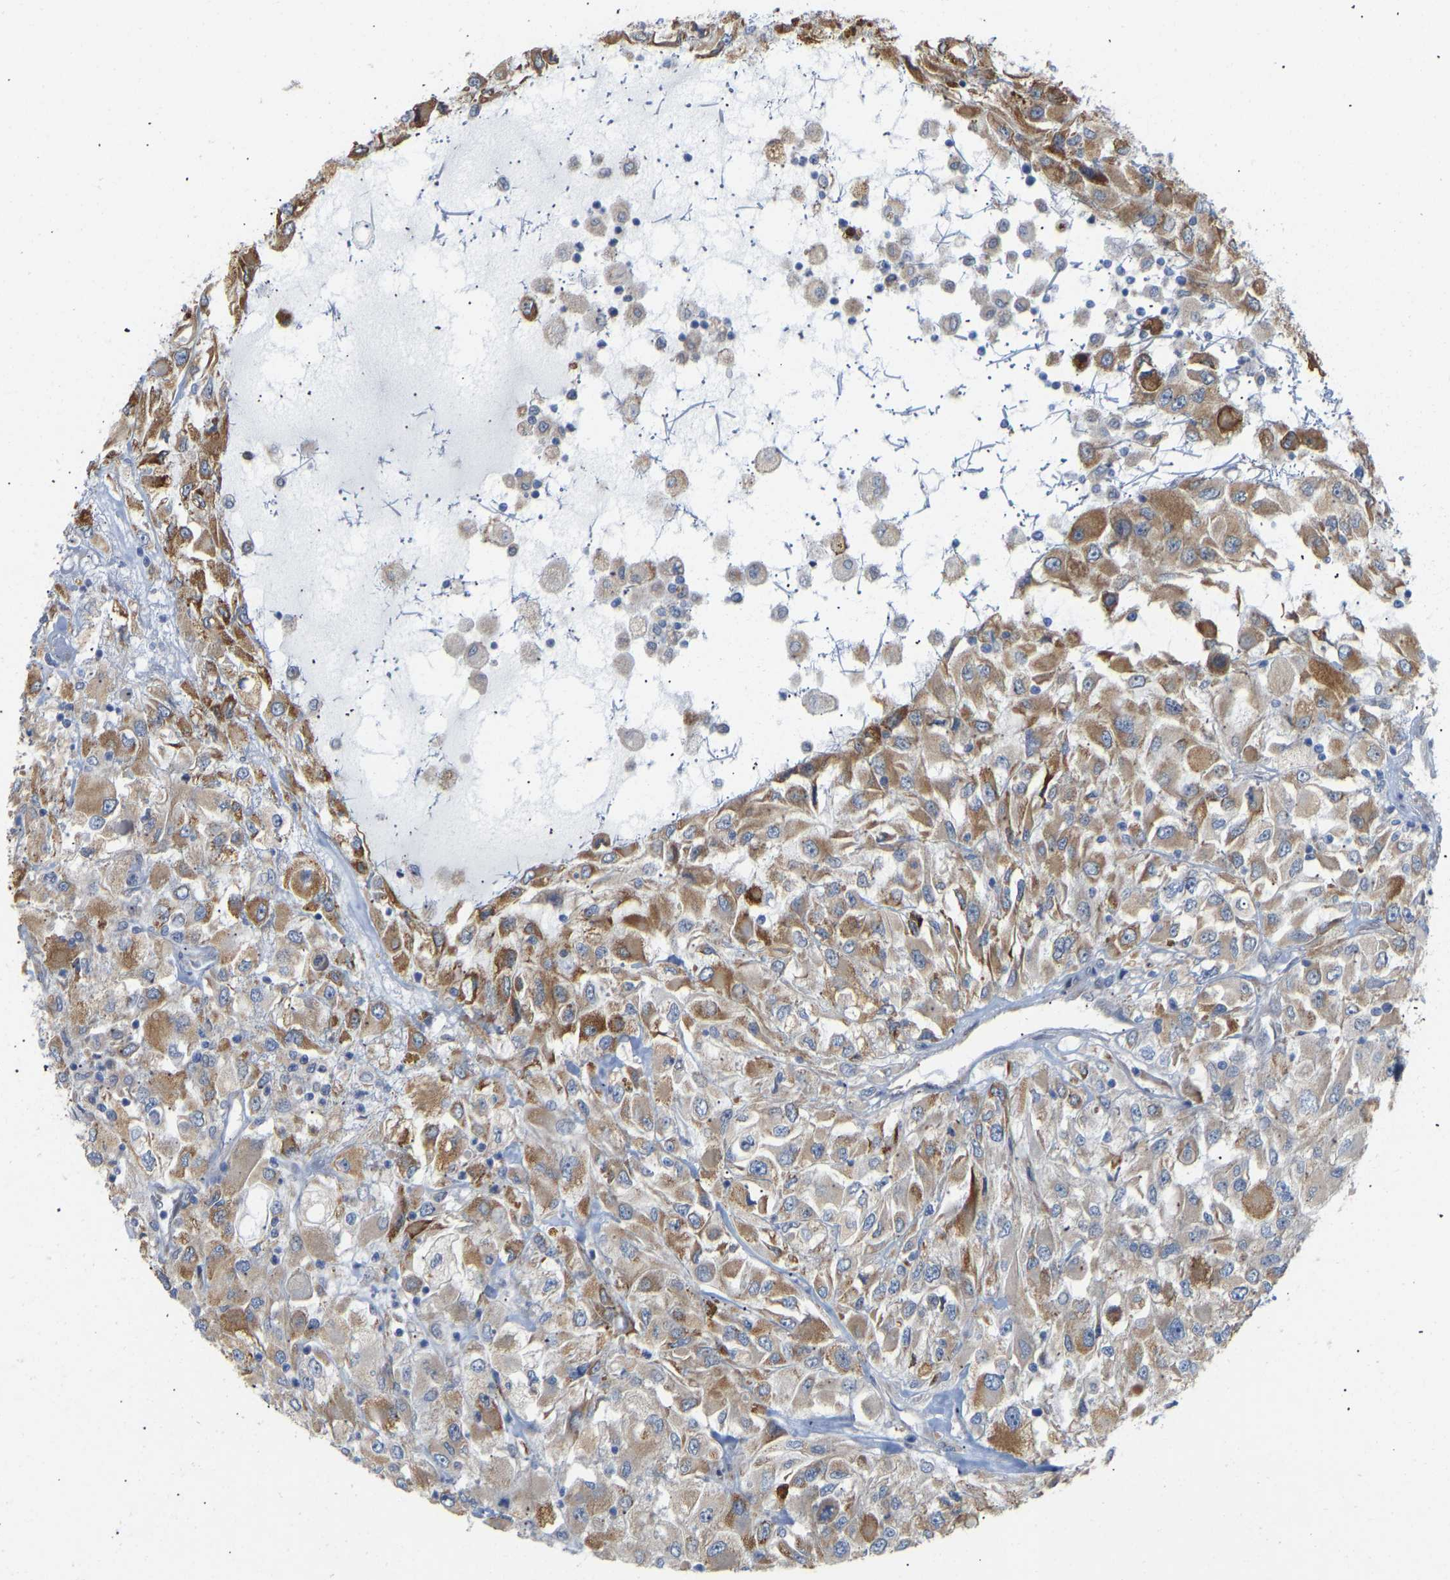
{"staining": {"intensity": "moderate", "quantity": "25%-75%", "location": "cytoplasmic/membranous"}, "tissue": "renal cancer", "cell_type": "Tumor cells", "image_type": "cancer", "snomed": [{"axis": "morphology", "description": "Adenocarcinoma, NOS"}, {"axis": "topography", "description": "Kidney"}], "caption": "Human renal cancer stained with a protein marker exhibits moderate staining in tumor cells.", "gene": "BEND3", "patient": {"sex": "female", "age": 52}}